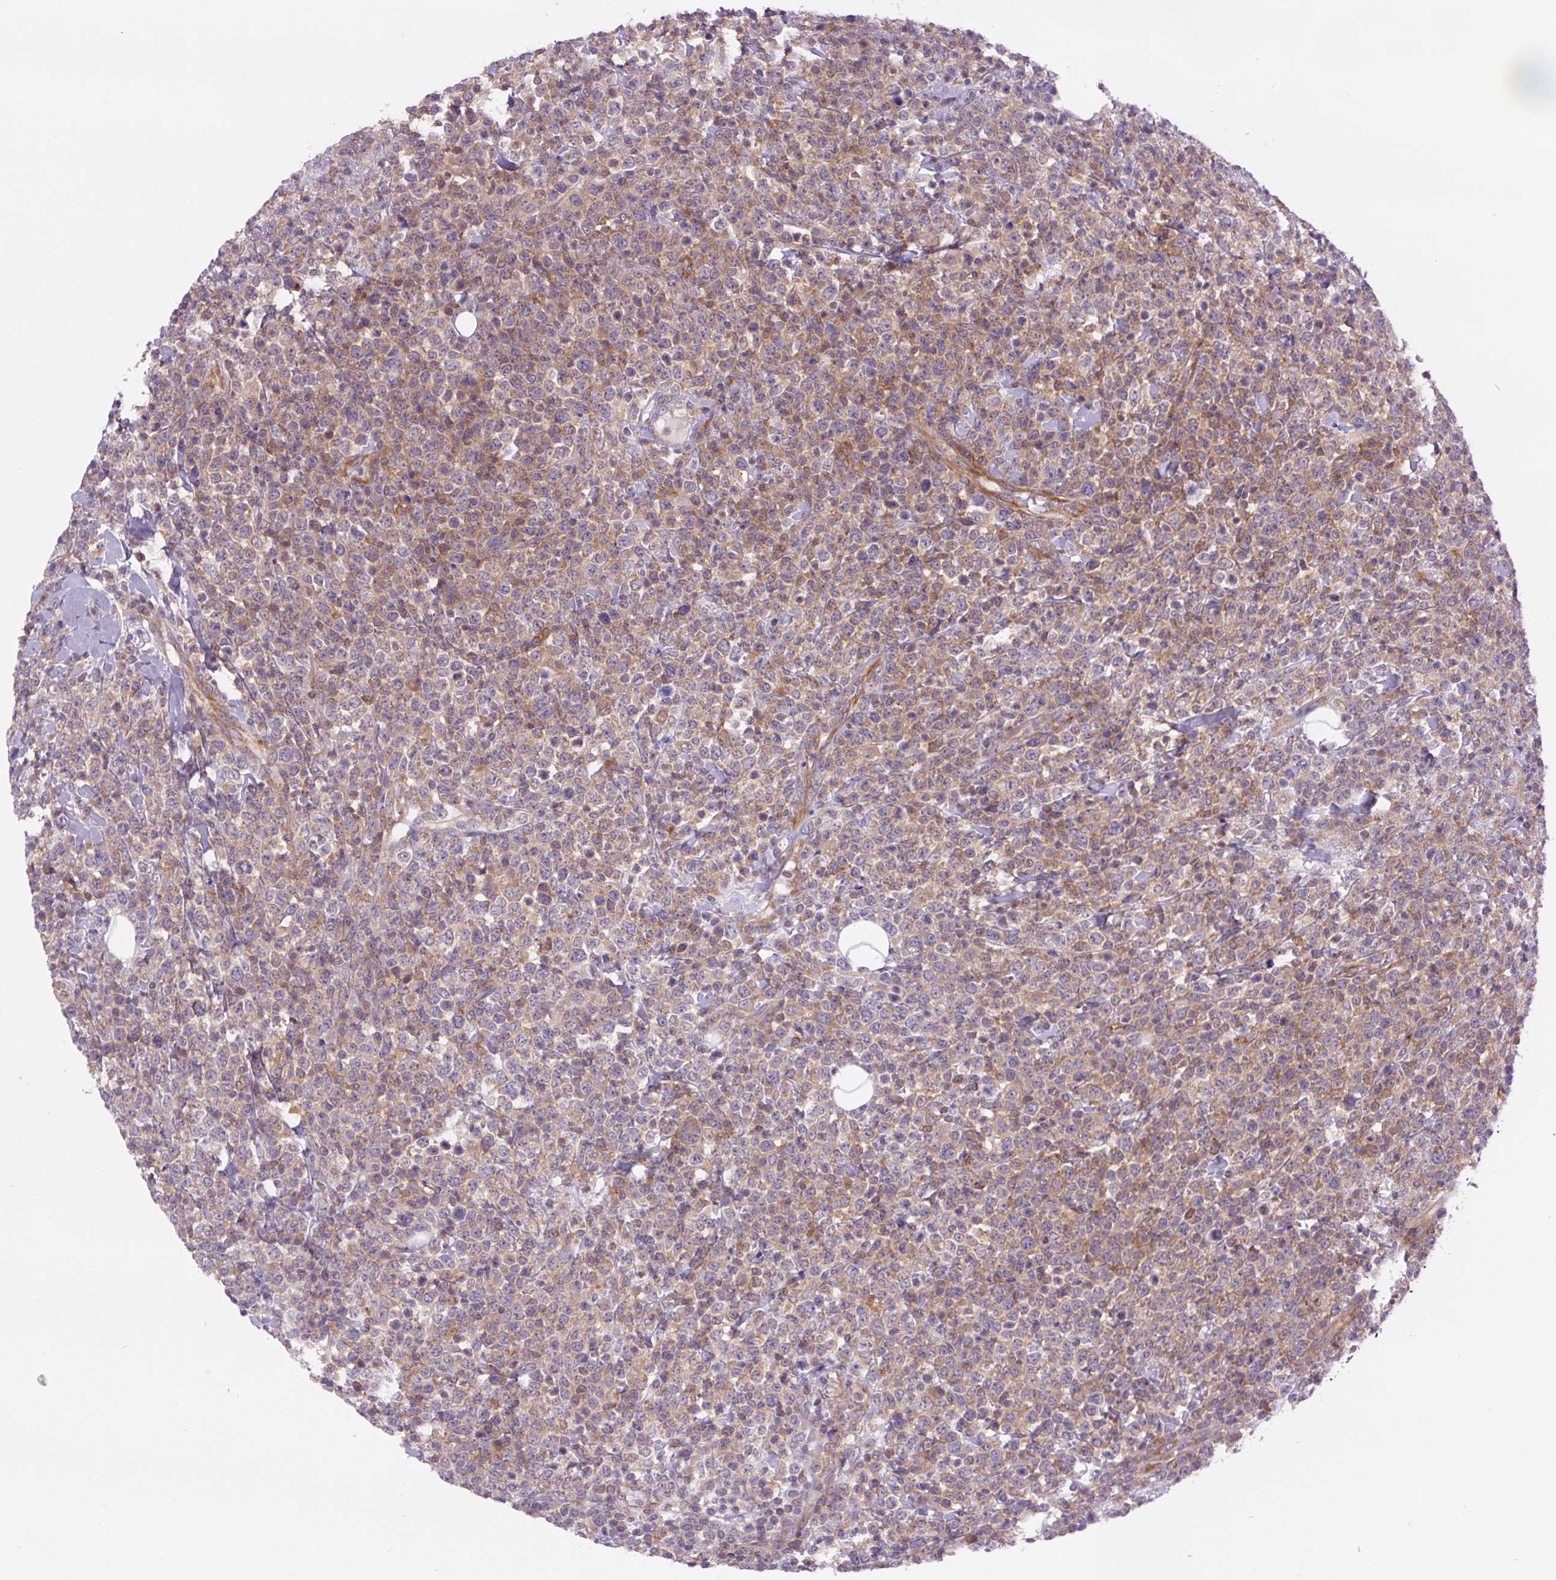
{"staining": {"intensity": "weak", "quantity": ">75%", "location": "cytoplasmic/membranous"}, "tissue": "lymphoma", "cell_type": "Tumor cells", "image_type": "cancer", "snomed": [{"axis": "morphology", "description": "Malignant lymphoma, non-Hodgkin's type, High grade"}, {"axis": "topography", "description": "Colon"}], "caption": "The micrograph shows immunohistochemical staining of malignant lymphoma, non-Hodgkin's type (high-grade). There is weak cytoplasmic/membranous staining is identified in about >75% of tumor cells.", "gene": "MINK1", "patient": {"sex": "female", "age": 53}}